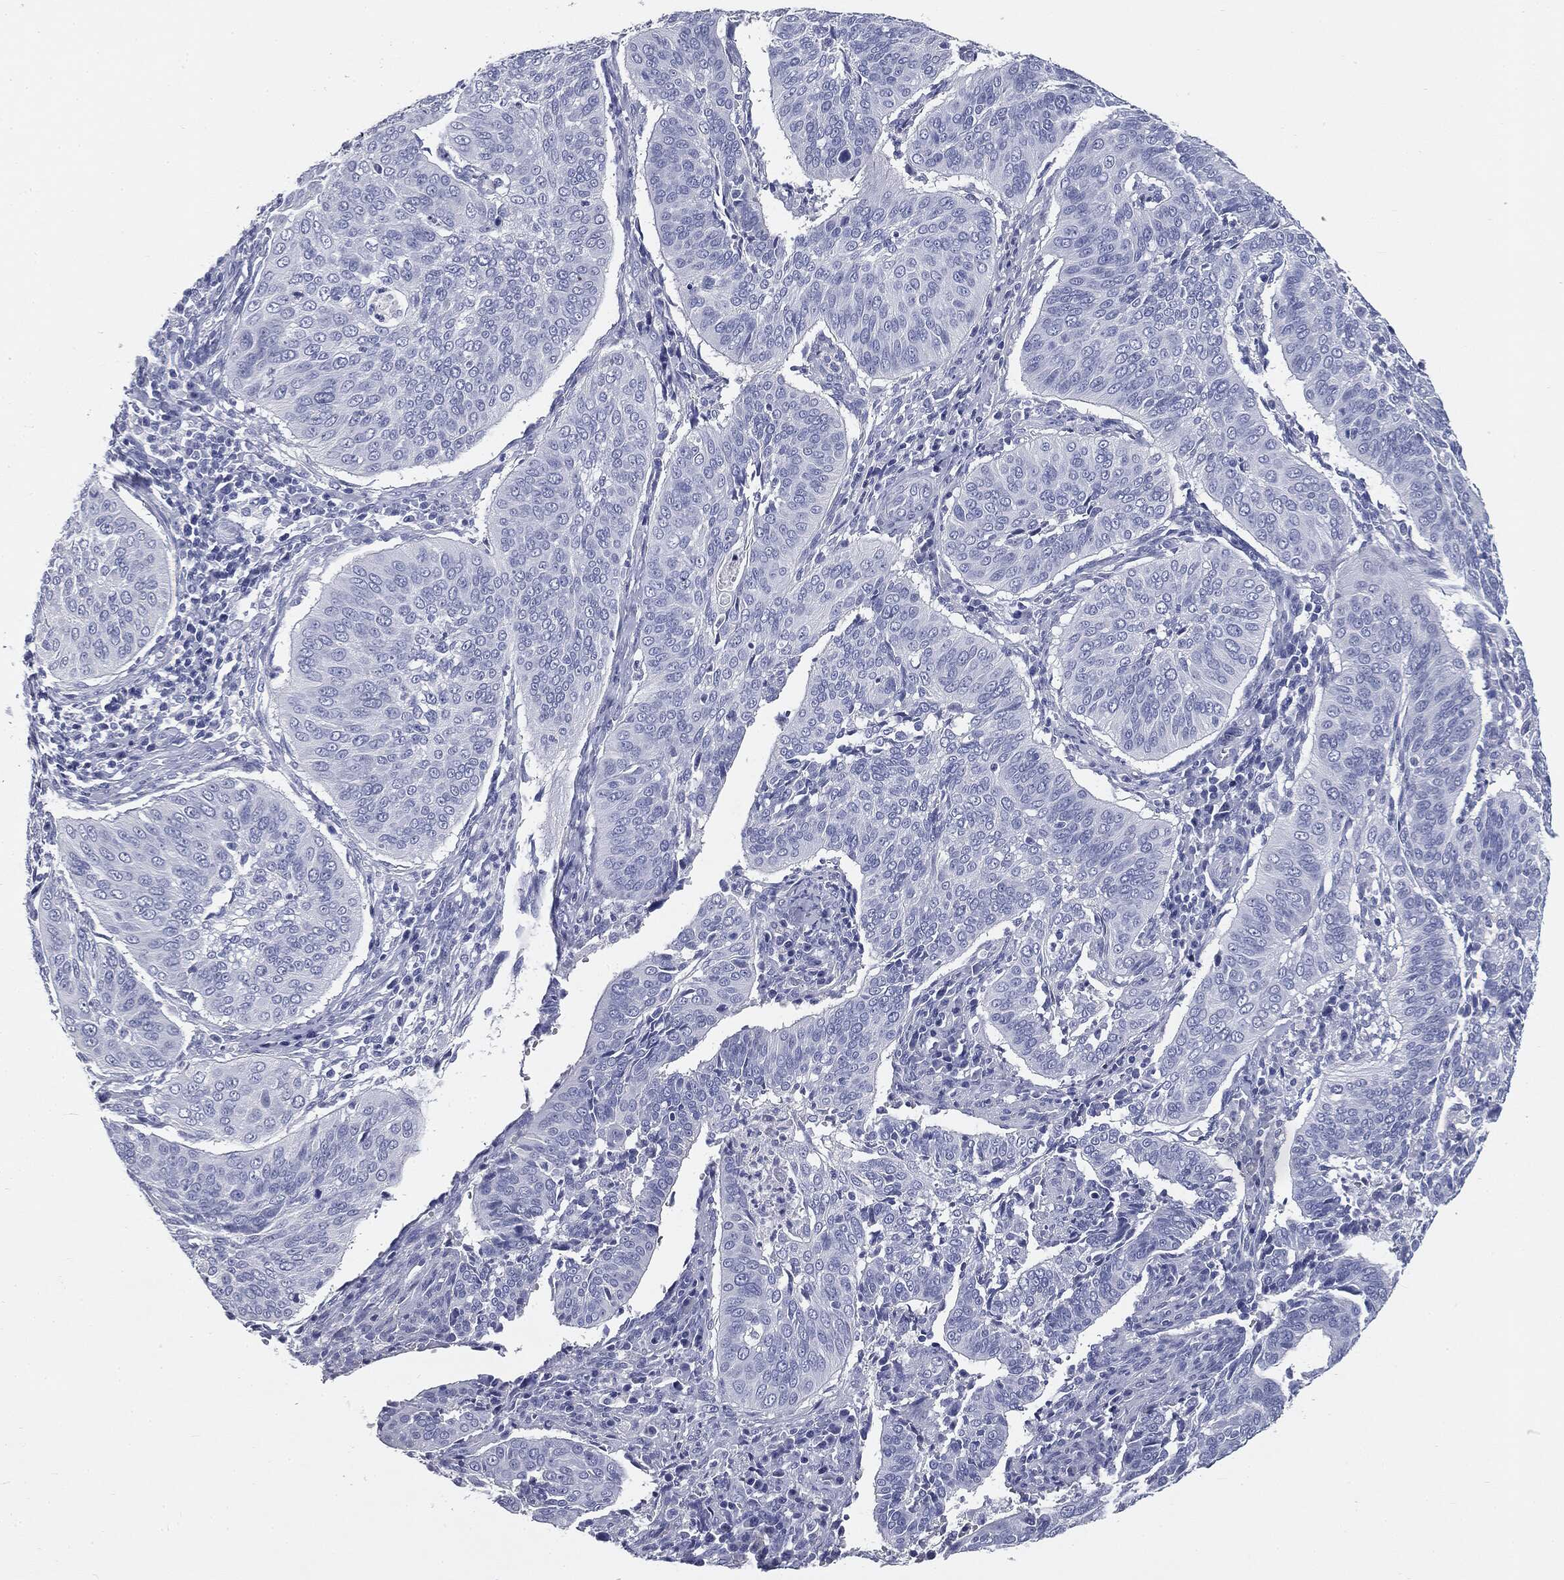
{"staining": {"intensity": "negative", "quantity": "none", "location": "none"}, "tissue": "cervical cancer", "cell_type": "Tumor cells", "image_type": "cancer", "snomed": [{"axis": "morphology", "description": "Normal tissue, NOS"}, {"axis": "morphology", "description": "Squamous cell carcinoma, NOS"}, {"axis": "topography", "description": "Cervix"}], "caption": "Tumor cells are negative for brown protein staining in cervical squamous cell carcinoma.", "gene": "CUZD1", "patient": {"sex": "female", "age": 39}}